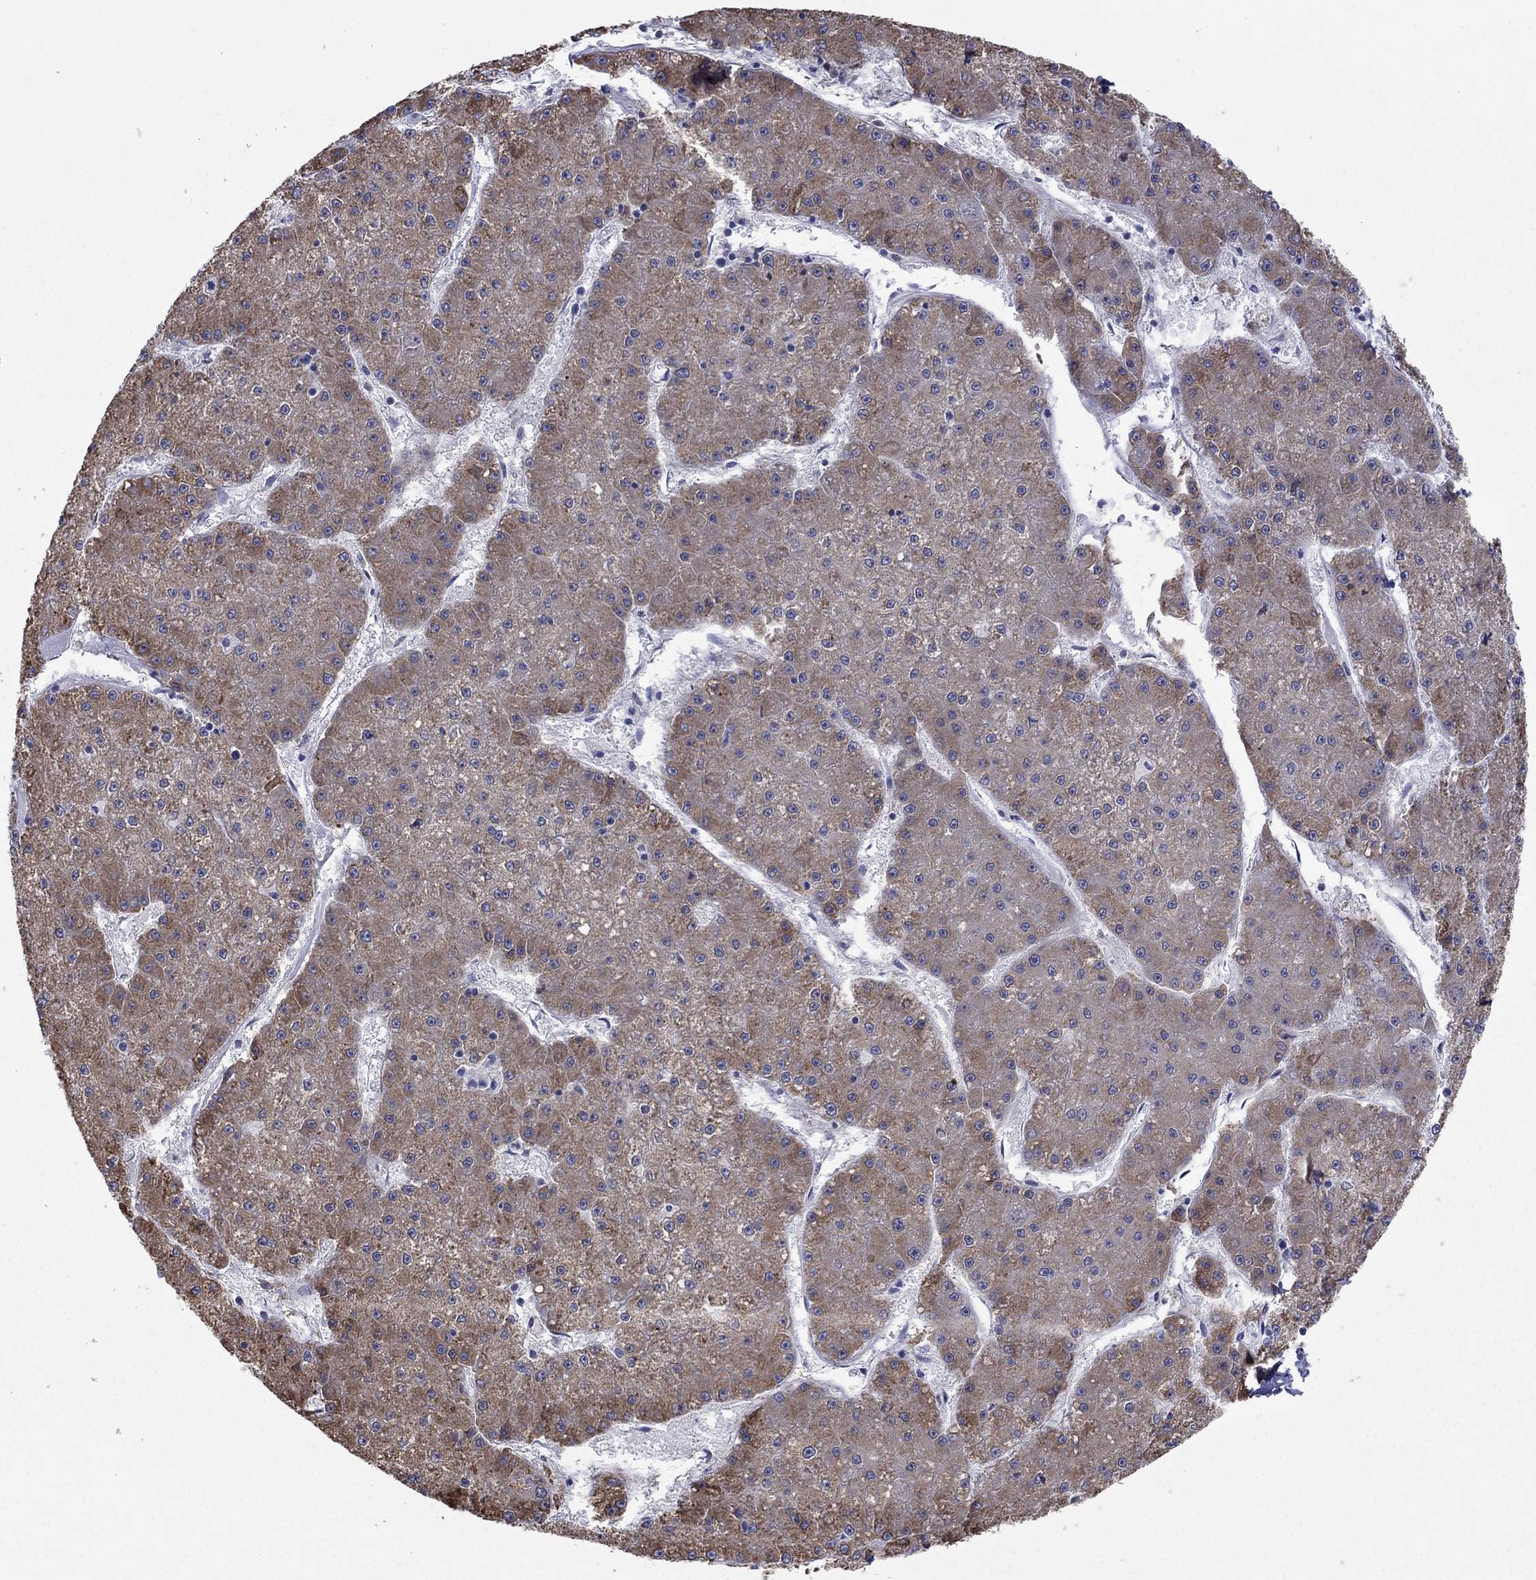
{"staining": {"intensity": "moderate", "quantity": "25%-75%", "location": "cytoplasmic/membranous"}, "tissue": "liver cancer", "cell_type": "Tumor cells", "image_type": "cancer", "snomed": [{"axis": "morphology", "description": "Carcinoma, Hepatocellular, NOS"}, {"axis": "topography", "description": "Liver"}], "caption": "There is medium levels of moderate cytoplasmic/membranous positivity in tumor cells of hepatocellular carcinoma (liver), as demonstrated by immunohistochemical staining (brown color).", "gene": "TMPRSS11A", "patient": {"sex": "male", "age": 73}}